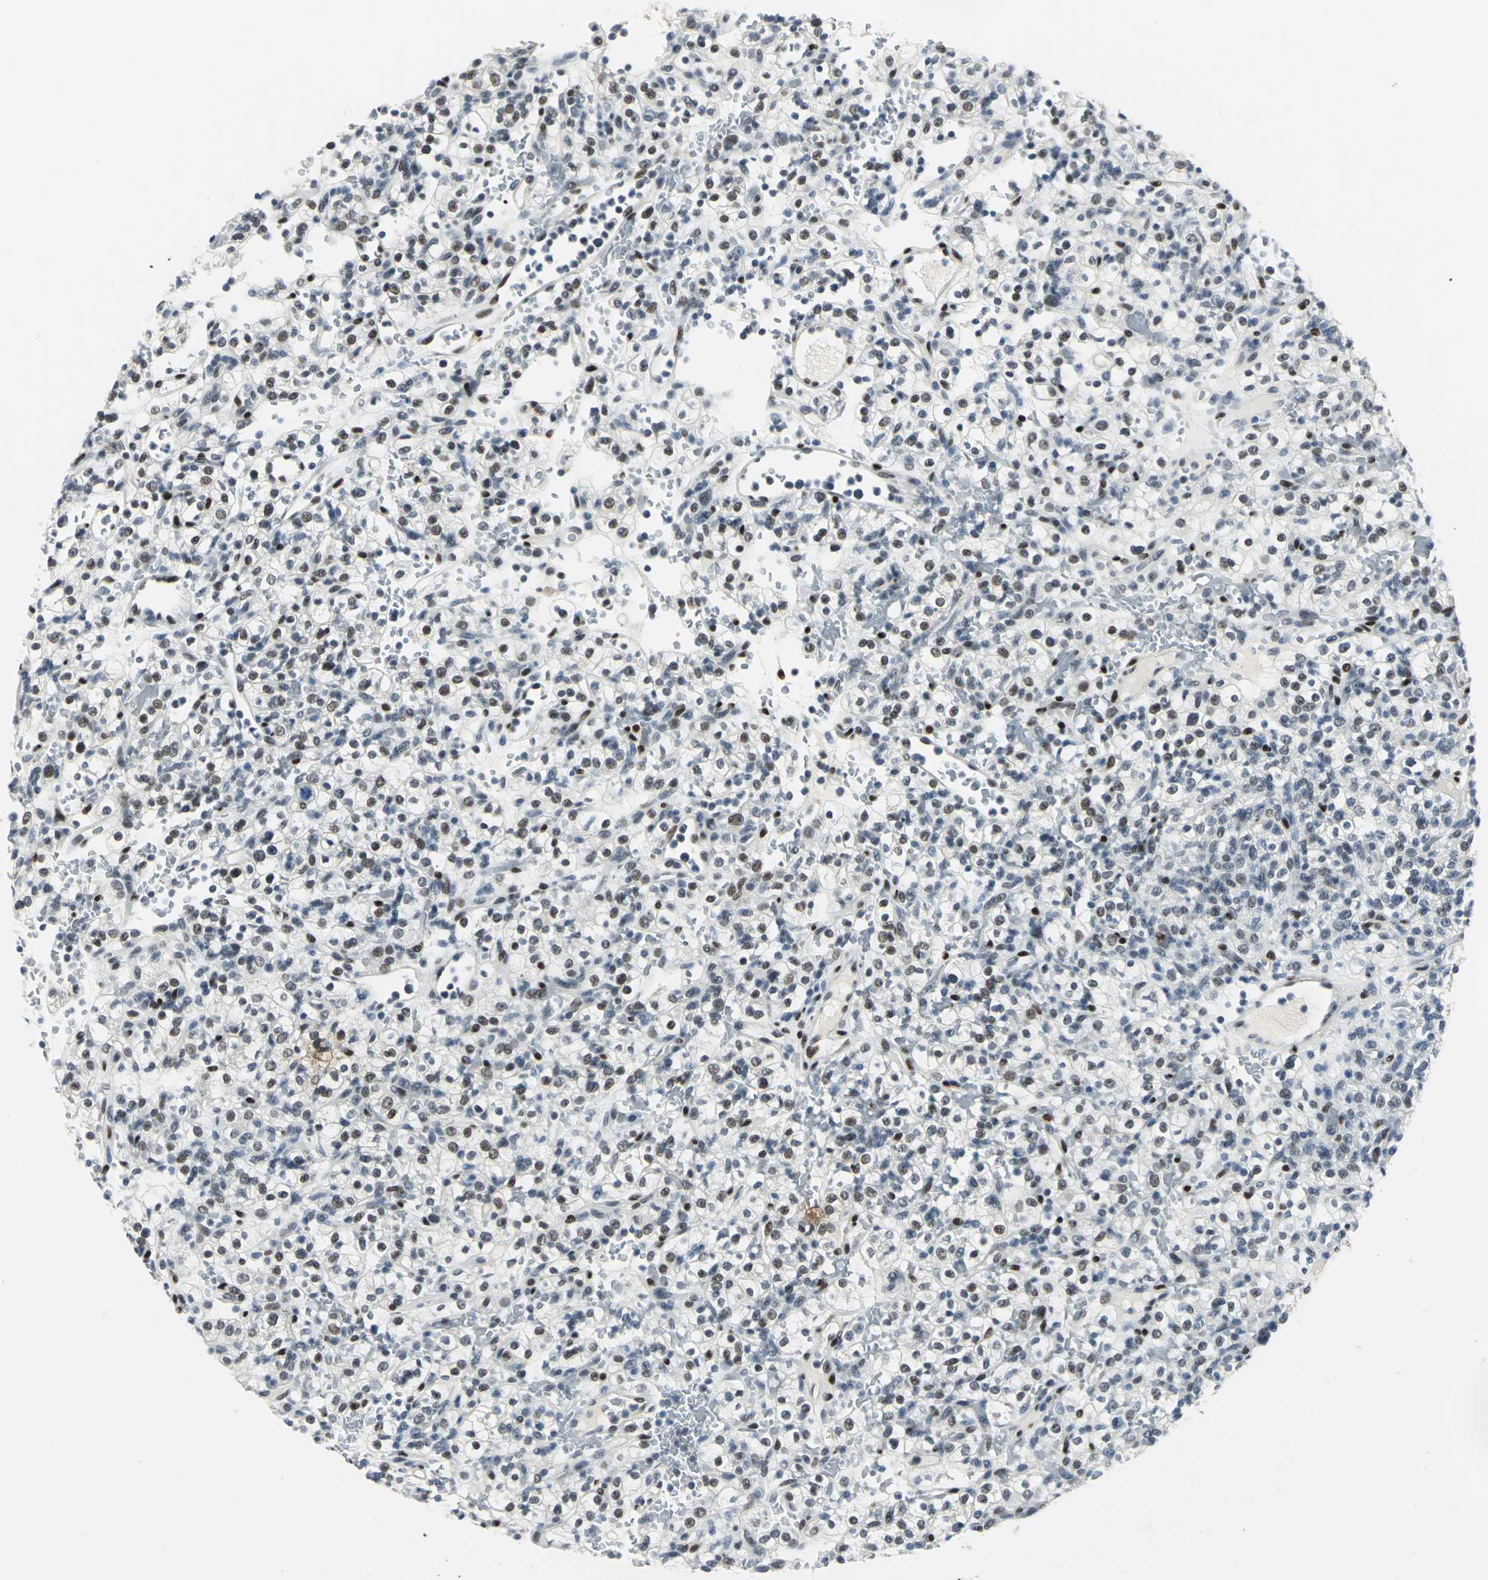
{"staining": {"intensity": "strong", "quantity": ">75%", "location": "nuclear"}, "tissue": "renal cancer", "cell_type": "Tumor cells", "image_type": "cancer", "snomed": [{"axis": "morphology", "description": "Normal tissue, NOS"}, {"axis": "morphology", "description": "Adenocarcinoma, NOS"}, {"axis": "topography", "description": "Kidney"}], "caption": "Immunohistochemical staining of adenocarcinoma (renal) reveals high levels of strong nuclear positivity in about >75% of tumor cells.", "gene": "MEIS2", "patient": {"sex": "female", "age": 72}}